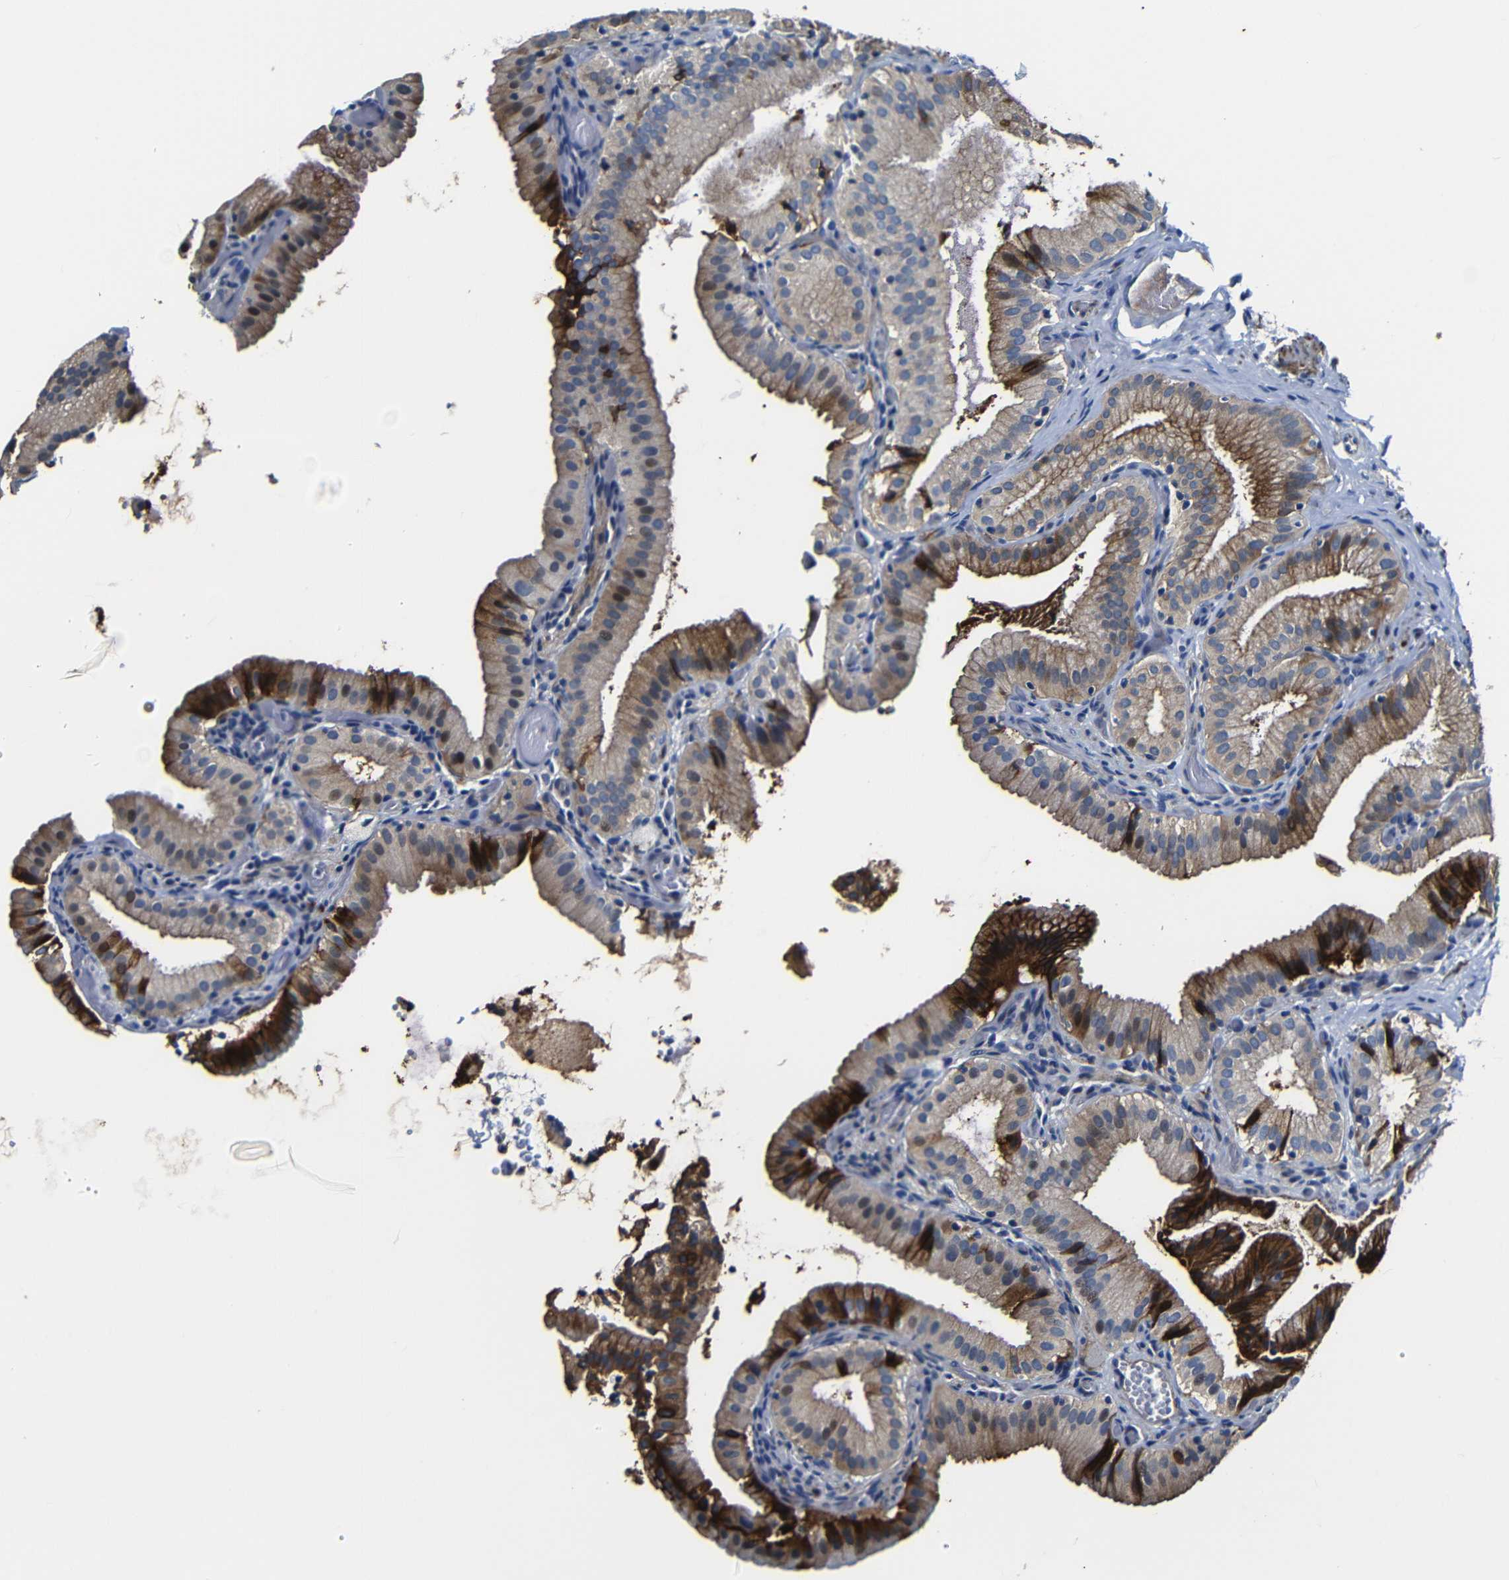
{"staining": {"intensity": "strong", "quantity": "25%-75%", "location": "cytoplasmic/membranous,nuclear"}, "tissue": "gallbladder", "cell_type": "Glandular cells", "image_type": "normal", "snomed": [{"axis": "morphology", "description": "Normal tissue, NOS"}, {"axis": "topography", "description": "Gallbladder"}], "caption": "DAB immunohistochemical staining of normal gallbladder displays strong cytoplasmic/membranous,nuclear protein staining in about 25%-75% of glandular cells.", "gene": "AFDN", "patient": {"sex": "male", "age": 54}}